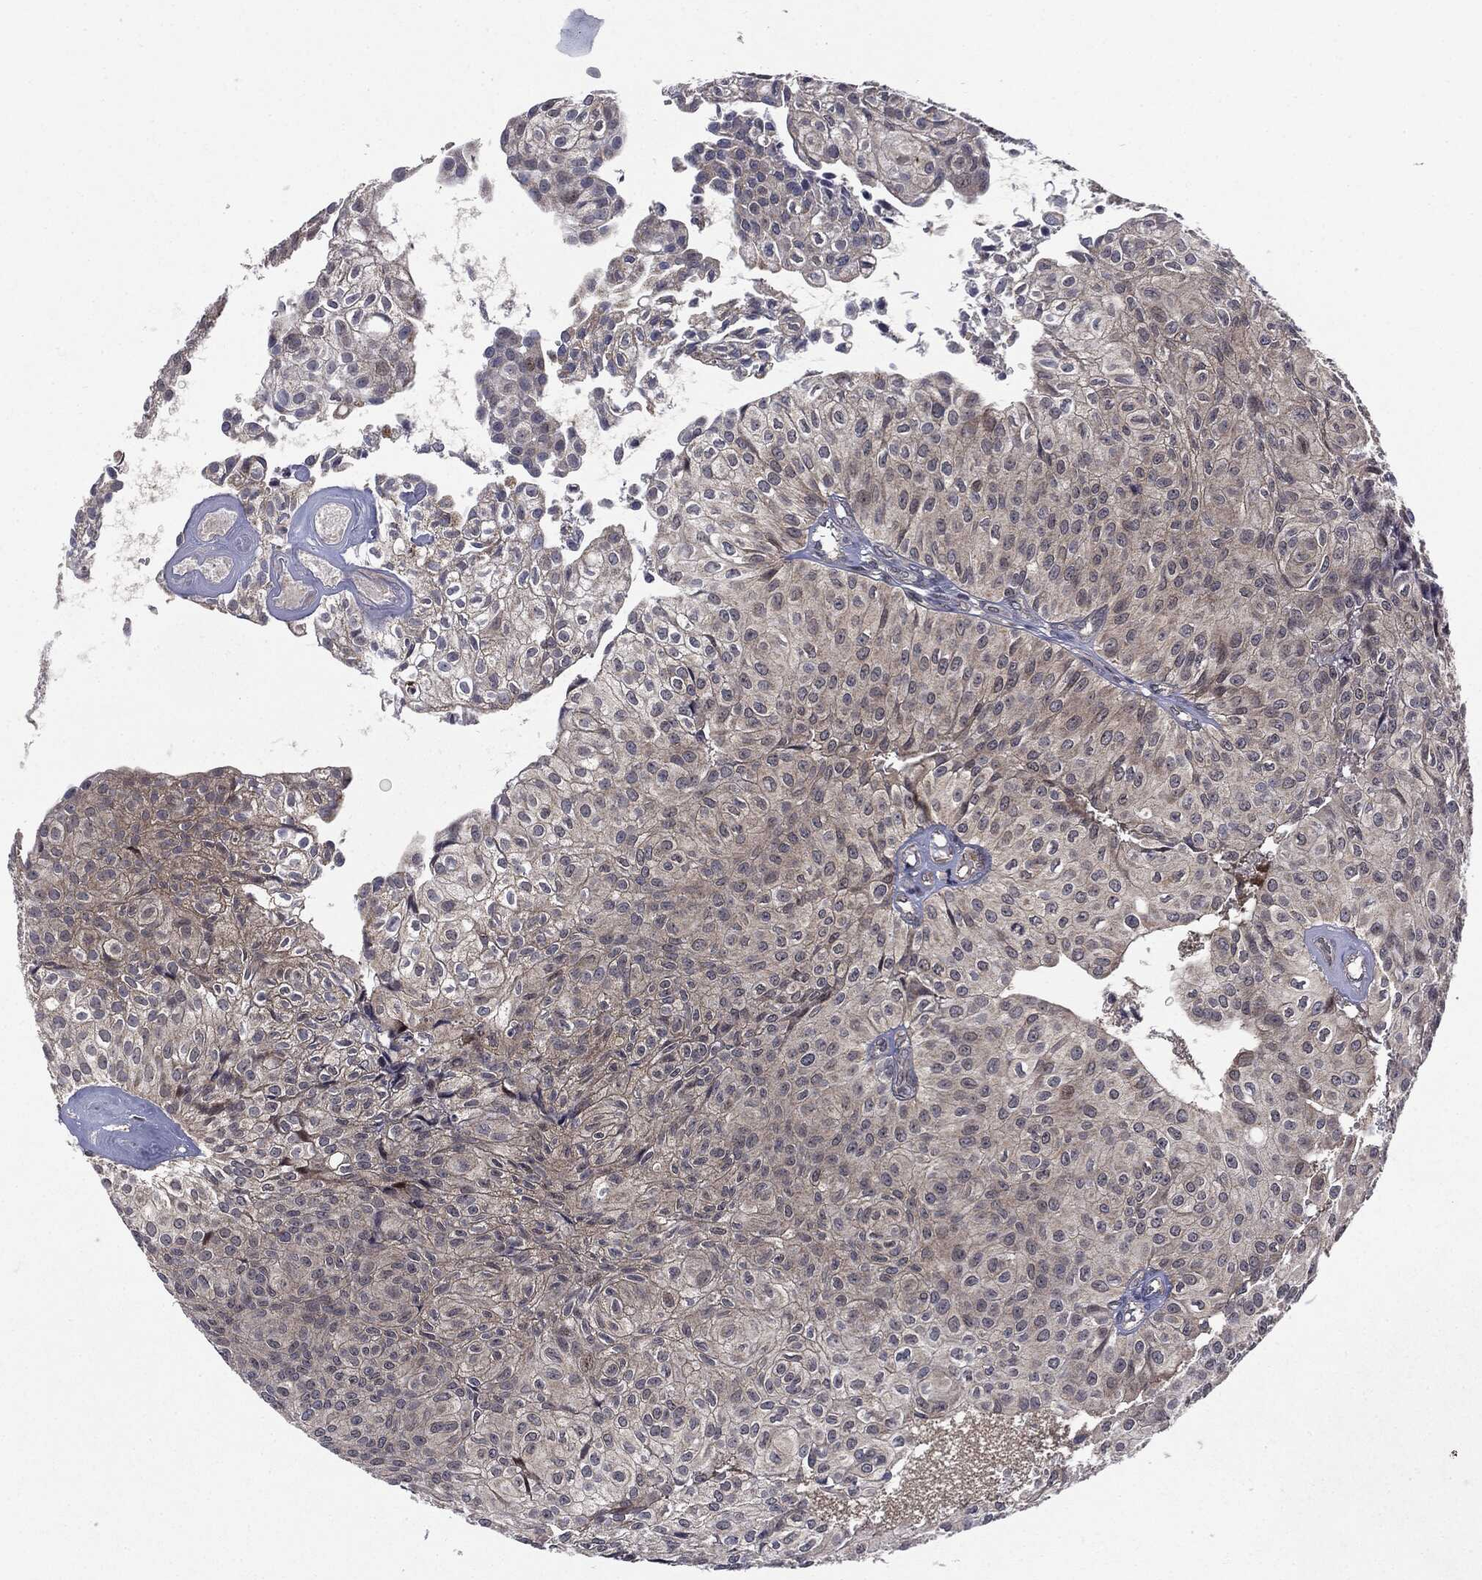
{"staining": {"intensity": "negative", "quantity": "none", "location": "none"}, "tissue": "urothelial cancer", "cell_type": "Tumor cells", "image_type": "cancer", "snomed": [{"axis": "morphology", "description": "Urothelial carcinoma, Low grade"}, {"axis": "topography", "description": "Urinary bladder"}], "caption": "This is an immunohistochemistry photomicrograph of urothelial carcinoma (low-grade). There is no positivity in tumor cells.", "gene": "PTPA", "patient": {"sex": "male", "age": 89}}